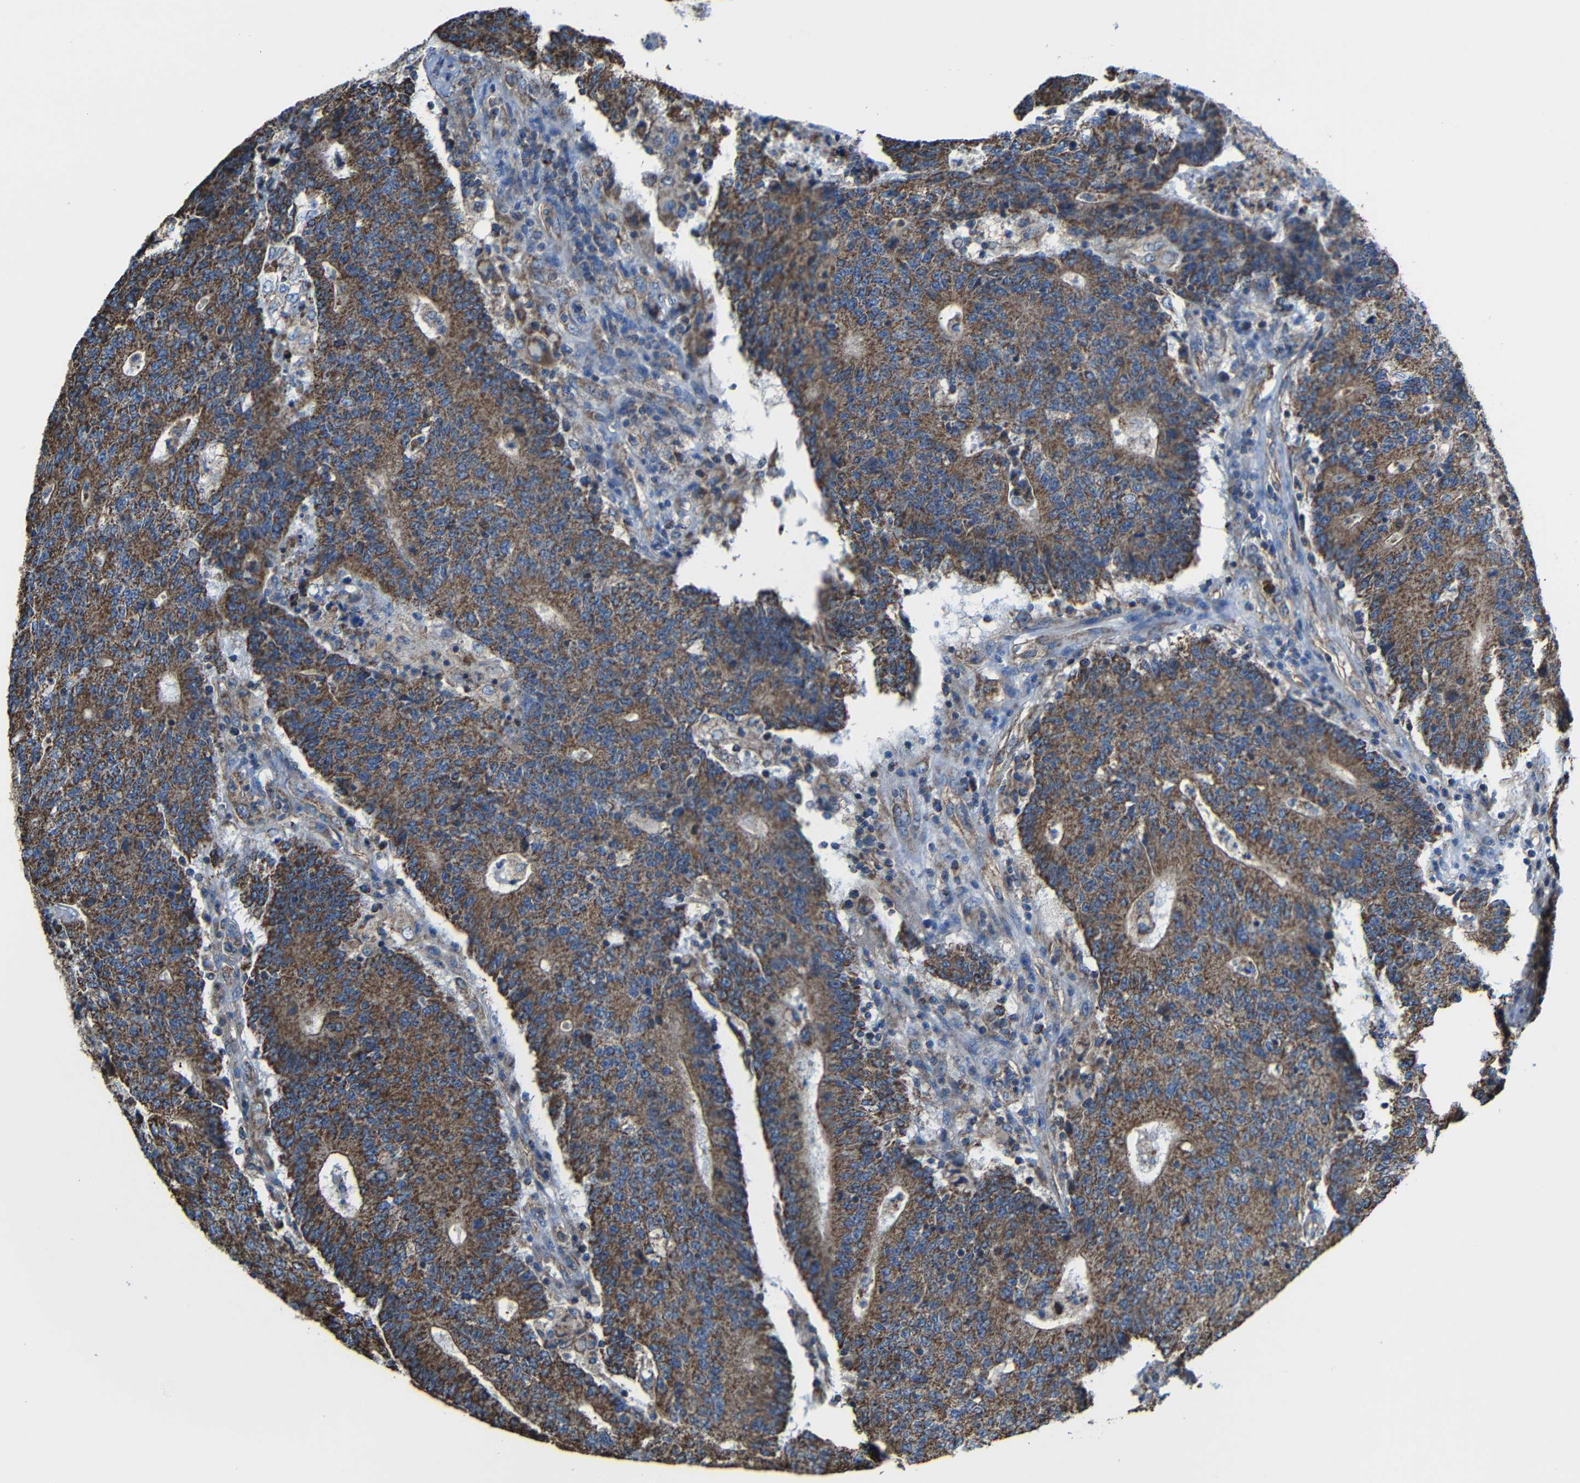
{"staining": {"intensity": "strong", "quantity": ">75%", "location": "cytoplasmic/membranous"}, "tissue": "colorectal cancer", "cell_type": "Tumor cells", "image_type": "cancer", "snomed": [{"axis": "morphology", "description": "Normal tissue, NOS"}, {"axis": "morphology", "description": "Adenocarcinoma, NOS"}, {"axis": "topography", "description": "Colon"}], "caption": "A micrograph showing strong cytoplasmic/membranous expression in about >75% of tumor cells in colorectal adenocarcinoma, as visualized by brown immunohistochemical staining.", "gene": "INTS6L", "patient": {"sex": "female", "age": 75}}